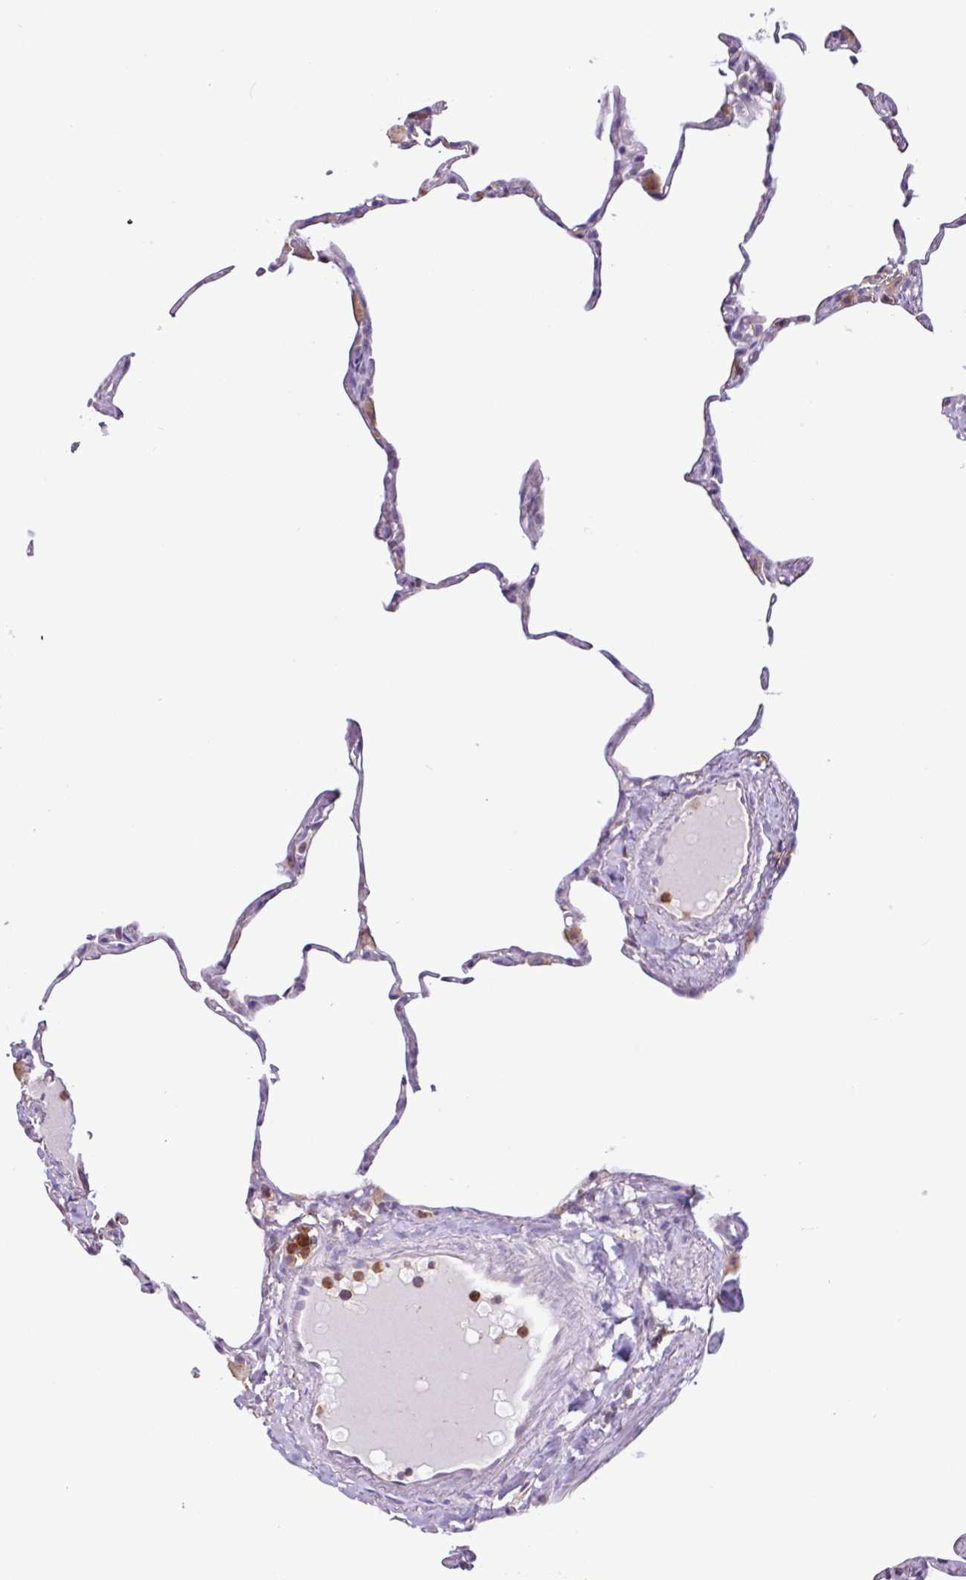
{"staining": {"intensity": "negative", "quantity": "none", "location": "none"}, "tissue": "lung", "cell_type": "Alveolar cells", "image_type": "normal", "snomed": [{"axis": "morphology", "description": "Normal tissue, NOS"}, {"axis": "topography", "description": "Lung"}], "caption": "This photomicrograph is of normal lung stained with IHC to label a protein in brown with the nuclei are counter-stained blue. There is no staining in alveolar cells.", "gene": "ACTR3B", "patient": {"sex": "male", "age": 65}}